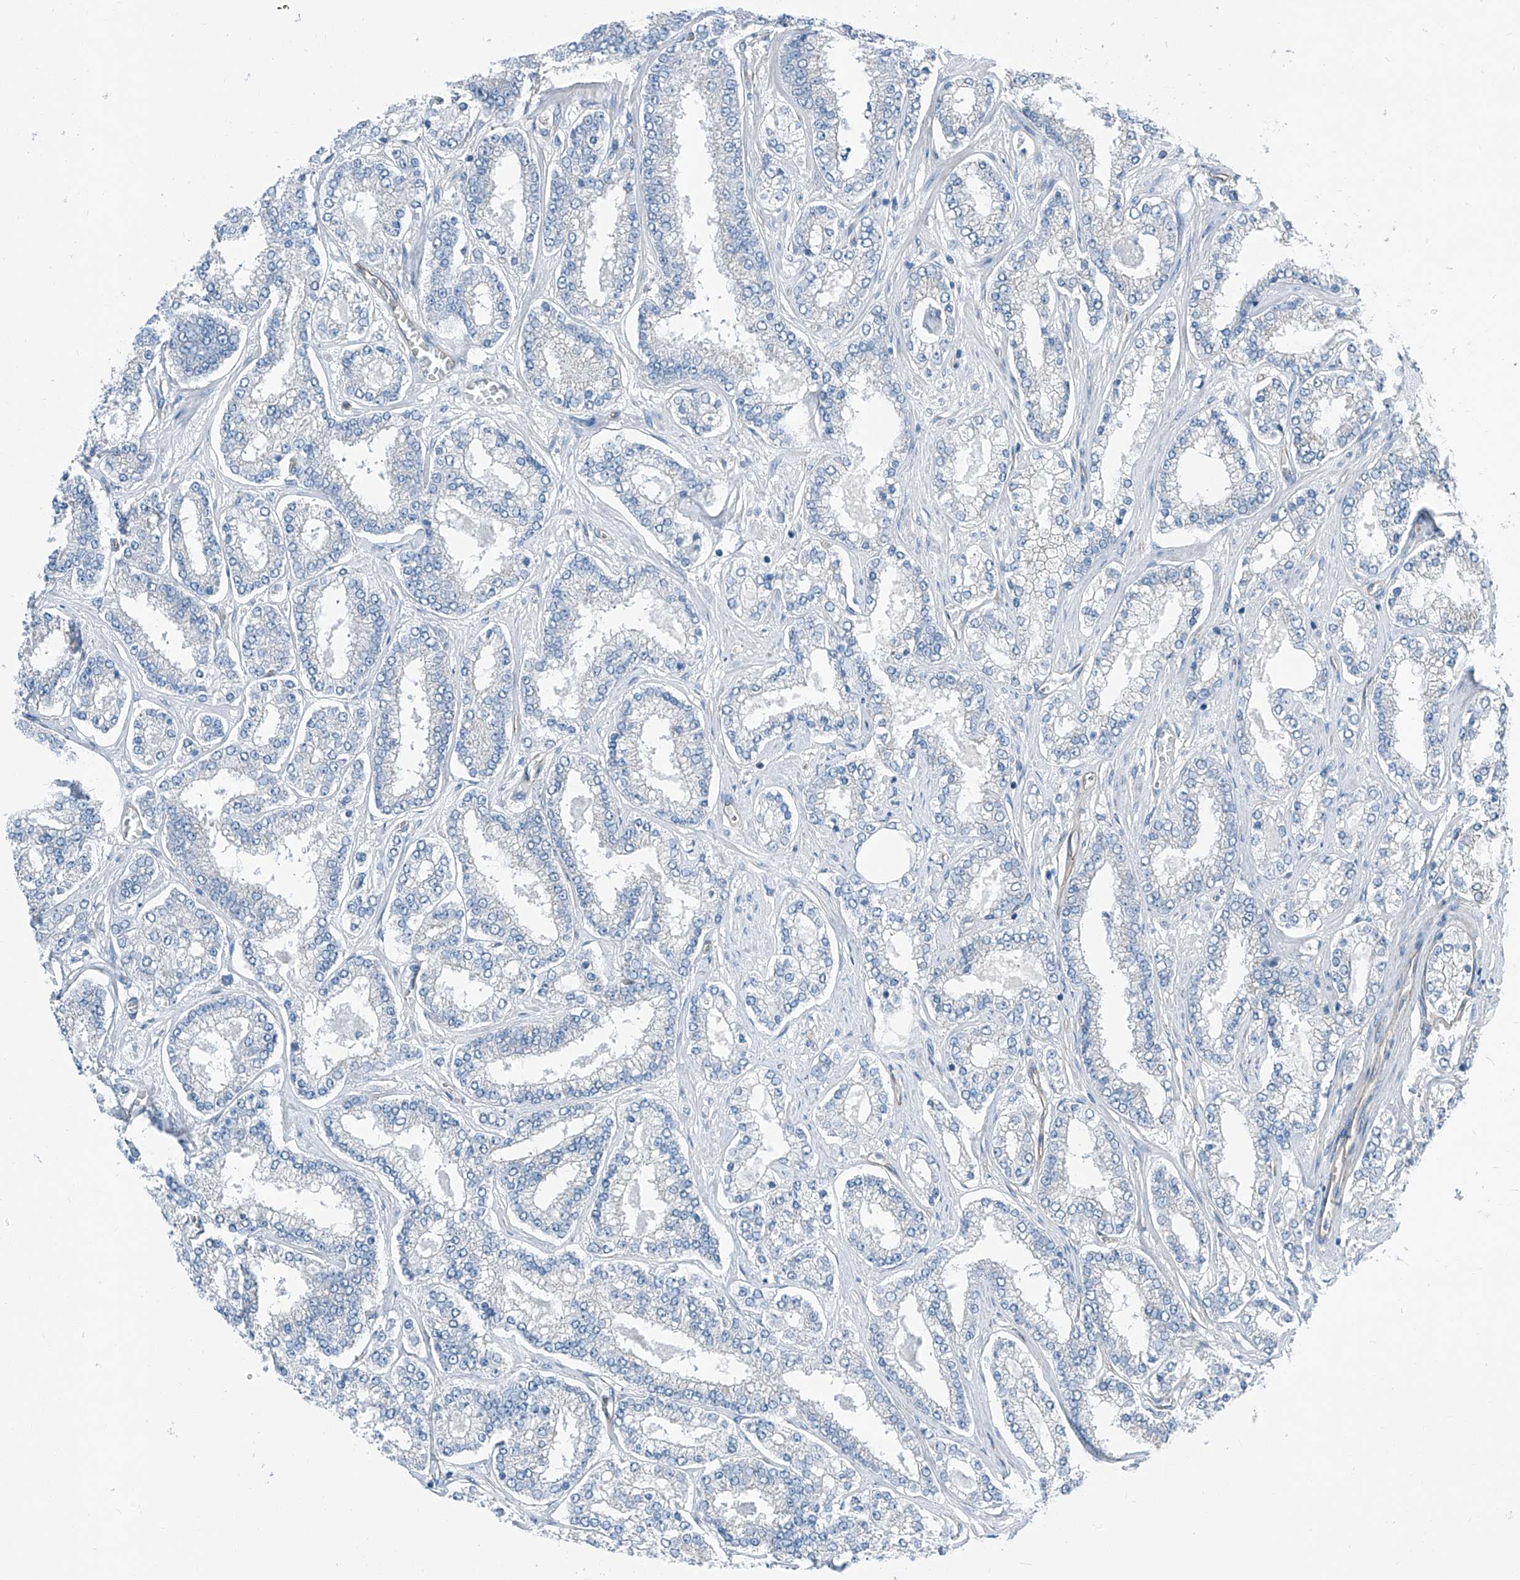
{"staining": {"intensity": "negative", "quantity": "none", "location": "none"}, "tissue": "prostate cancer", "cell_type": "Tumor cells", "image_type": "cancer", "snomed": [{"axis": "morphology", "description": "Normal tissue, NOS"}, {"axis": "morphology", "description": "Adenocarcinoma, High grade"}, {"axis": "topography", "description": "Prostate"}], "caption": "Protein analysis of prostate cancer demonstrates no significant positivity in tumor cells. (DAB (3,3'-diaminobenzidine) IHC visualized using brightfield microscopy, high magnification).", "gene": "THEMIS2", "patient": {"sex": "male", "age": 83}}